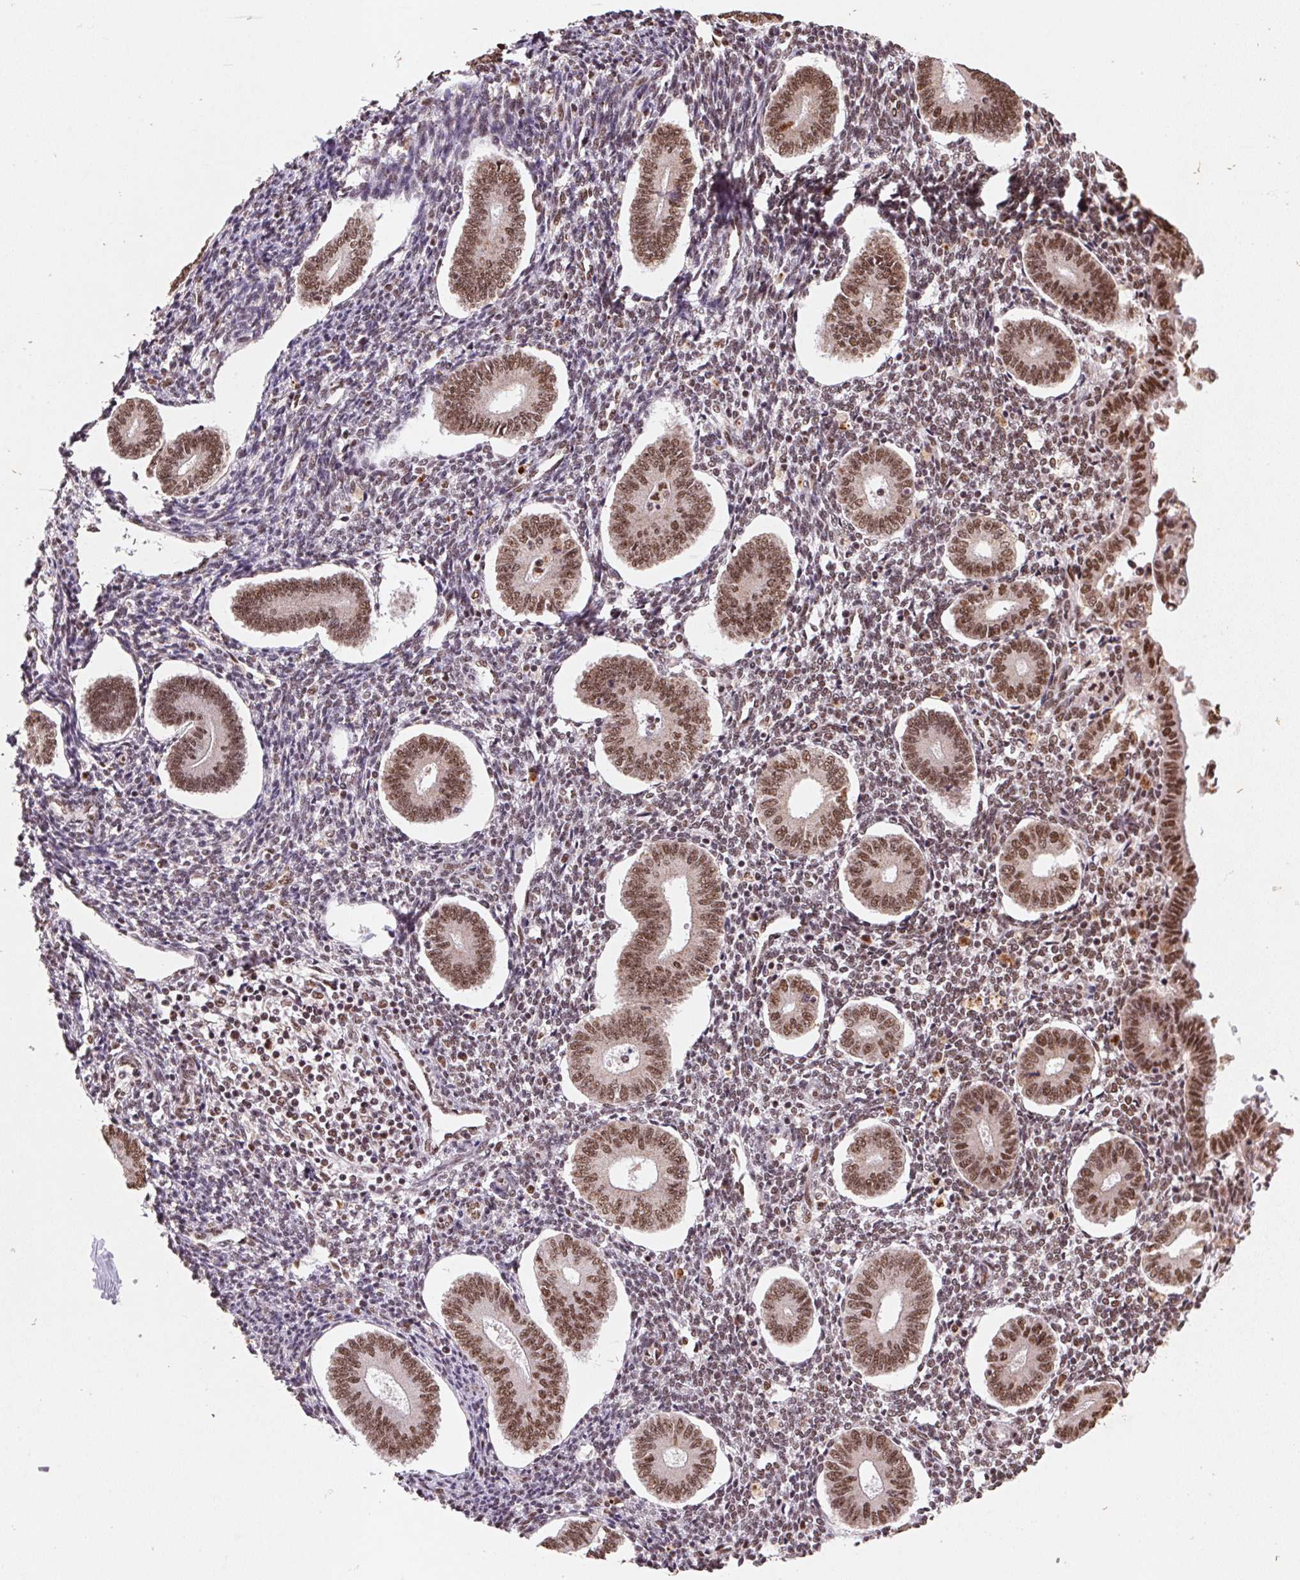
{"staining": {"intensity": "moderate", "quantity": "25%-75%", "location": "nuclear"}, "tissue": "endometrium", "cell_type": "Cells in endometrial stroma", "image_type": "normal", "snomed": [{"axis": "morphology", "description": "Normal tissue, NOS"}, {"axis": "topography", "description": "Endometrium"}], "caption": "A photomicrograph of endometrium stained for a protein shows moderate nuclear brown staining in cells in endometrial stroma. (IHC, brightfield microscopy, high magnification).", "gene": "SNRPG", "patient": {"sex": "female", "age": 40}}